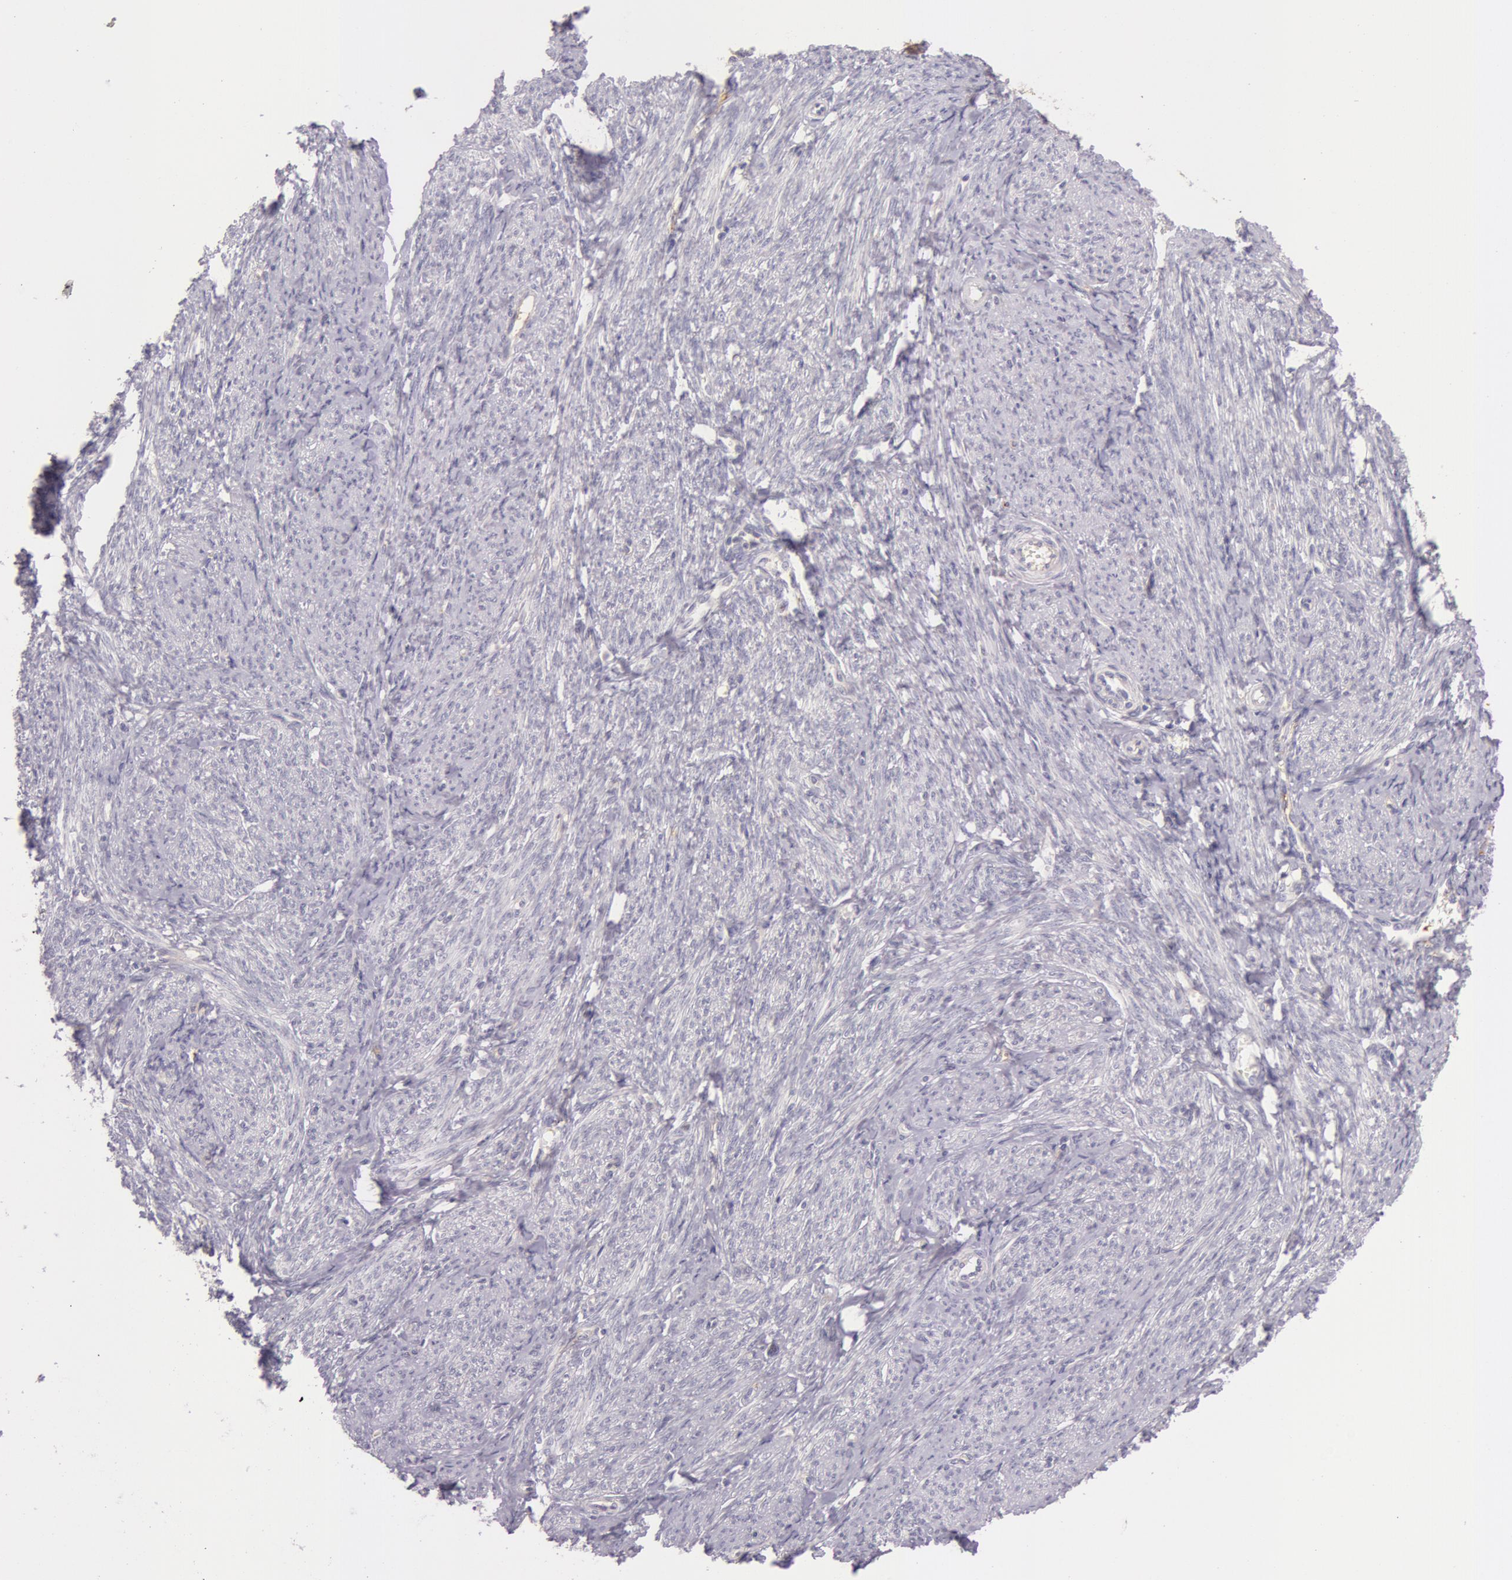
{"staining": {"intensity": "negative", "quantity": "none", "location": "none"}, "tissue": "smooth muscle", "cell_type": "Smooth muscle cells", "image_type": "normal", "snomed": [{"axis": "morphology", "description": "Normal tissue, NOS"}, {"axis": "topography", "description": "Smooth muscle"}, {"axis": "topography", "description": "Cervix"}], "caption": "IHC histopathology image of benign human smooth muscle stained for a protein (brown), which demonstrates no positivity in smooth muscle cells. Nuclei are stained in blue.", "gene": "C4BPA", "patient": {"sex": "female", "age": 70}}